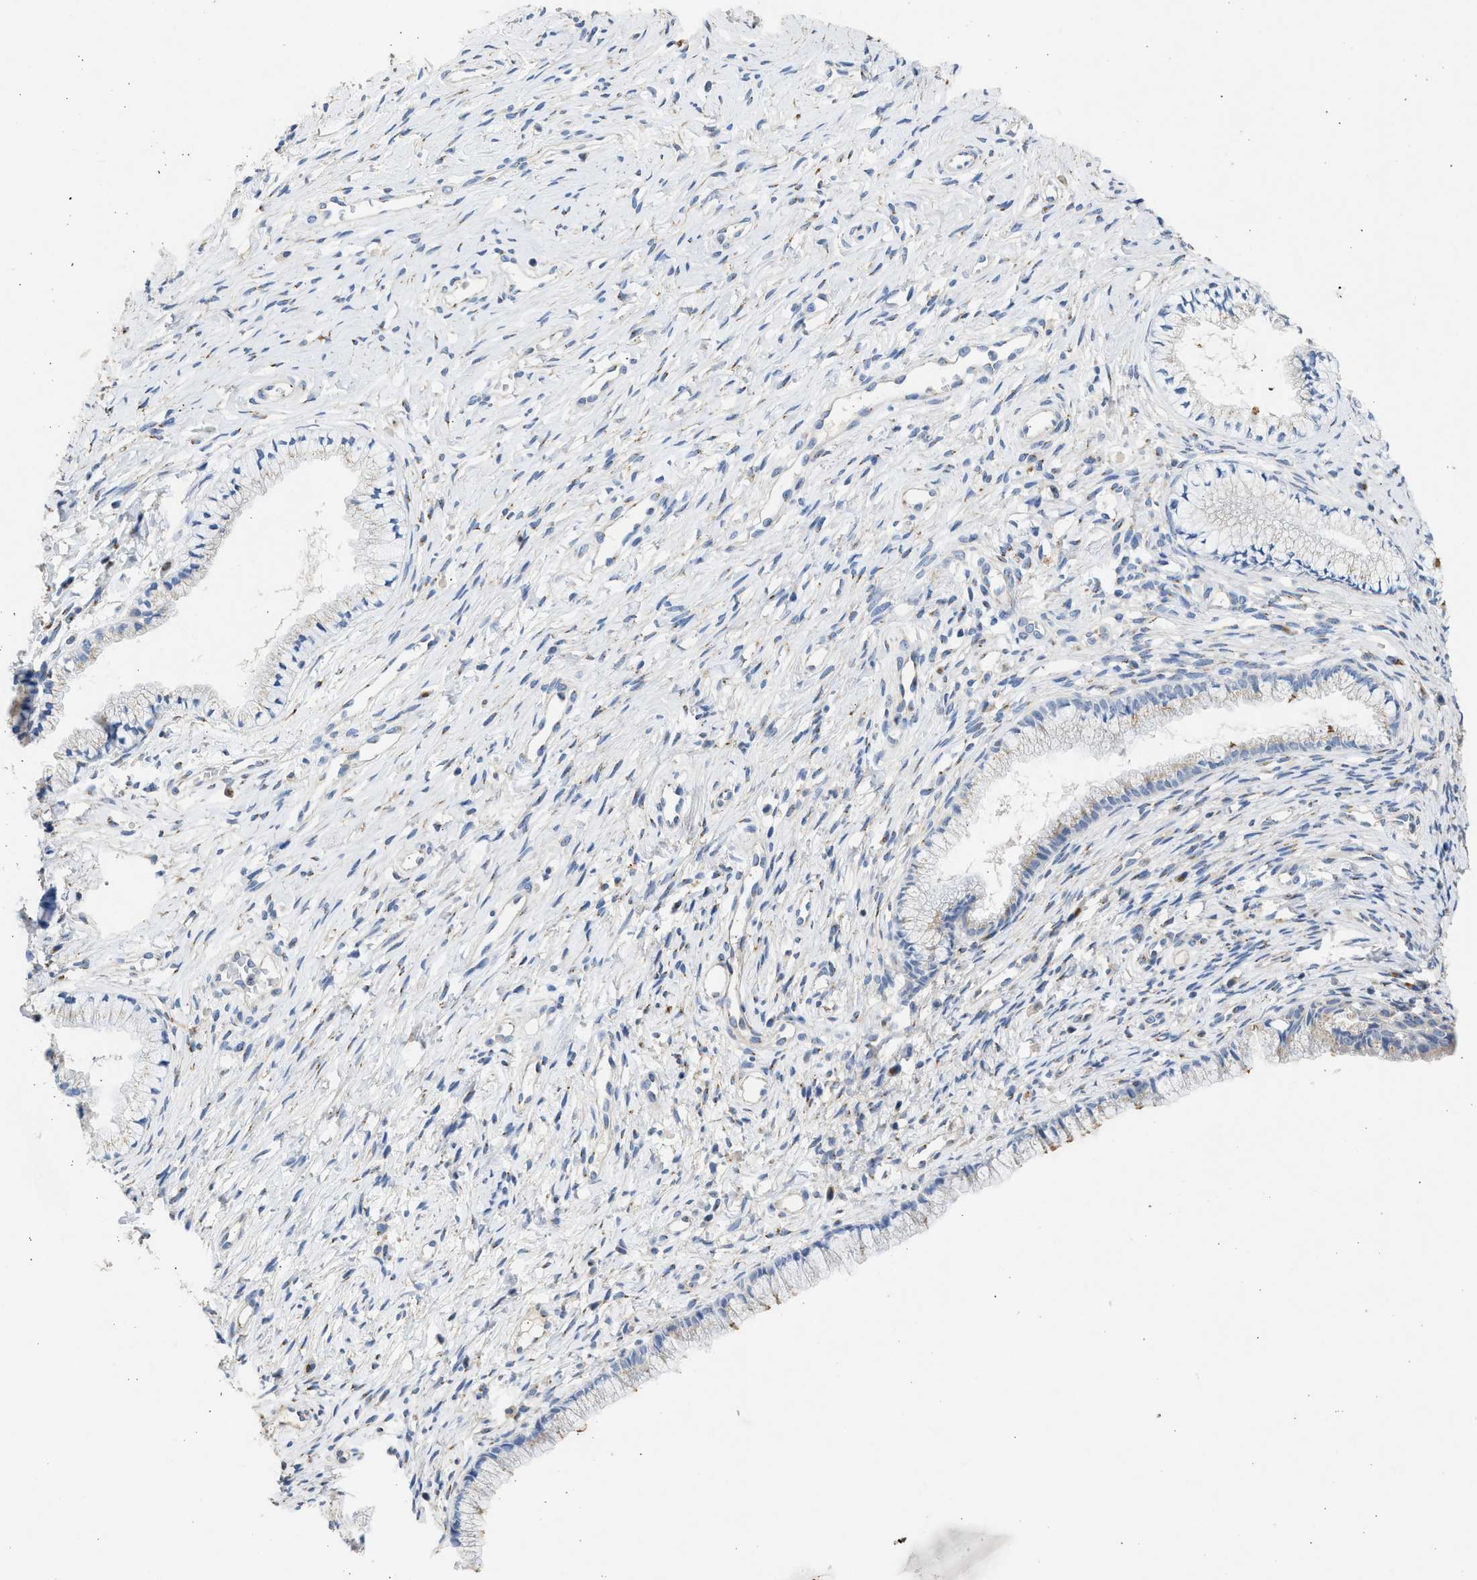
{"staining": {"intensity": "negative", "quantity": "none", "location": "none"}, "tissue": "cervix", "cell_type": "Glandular cells", "image_type": "normal", "snomed": [{"axis": "morphology", "description": "Normal tissue, NOS"}, {"axis": "topography", "description": "Cervix"}], "caption": "Glandular cells show no significant protein staining in normal cervix. (Brightfield microscopy of DAB immunohistochemistry at high magnification).", "gene": "IPO8", "patient": {"sex": "female", "age": 77}}